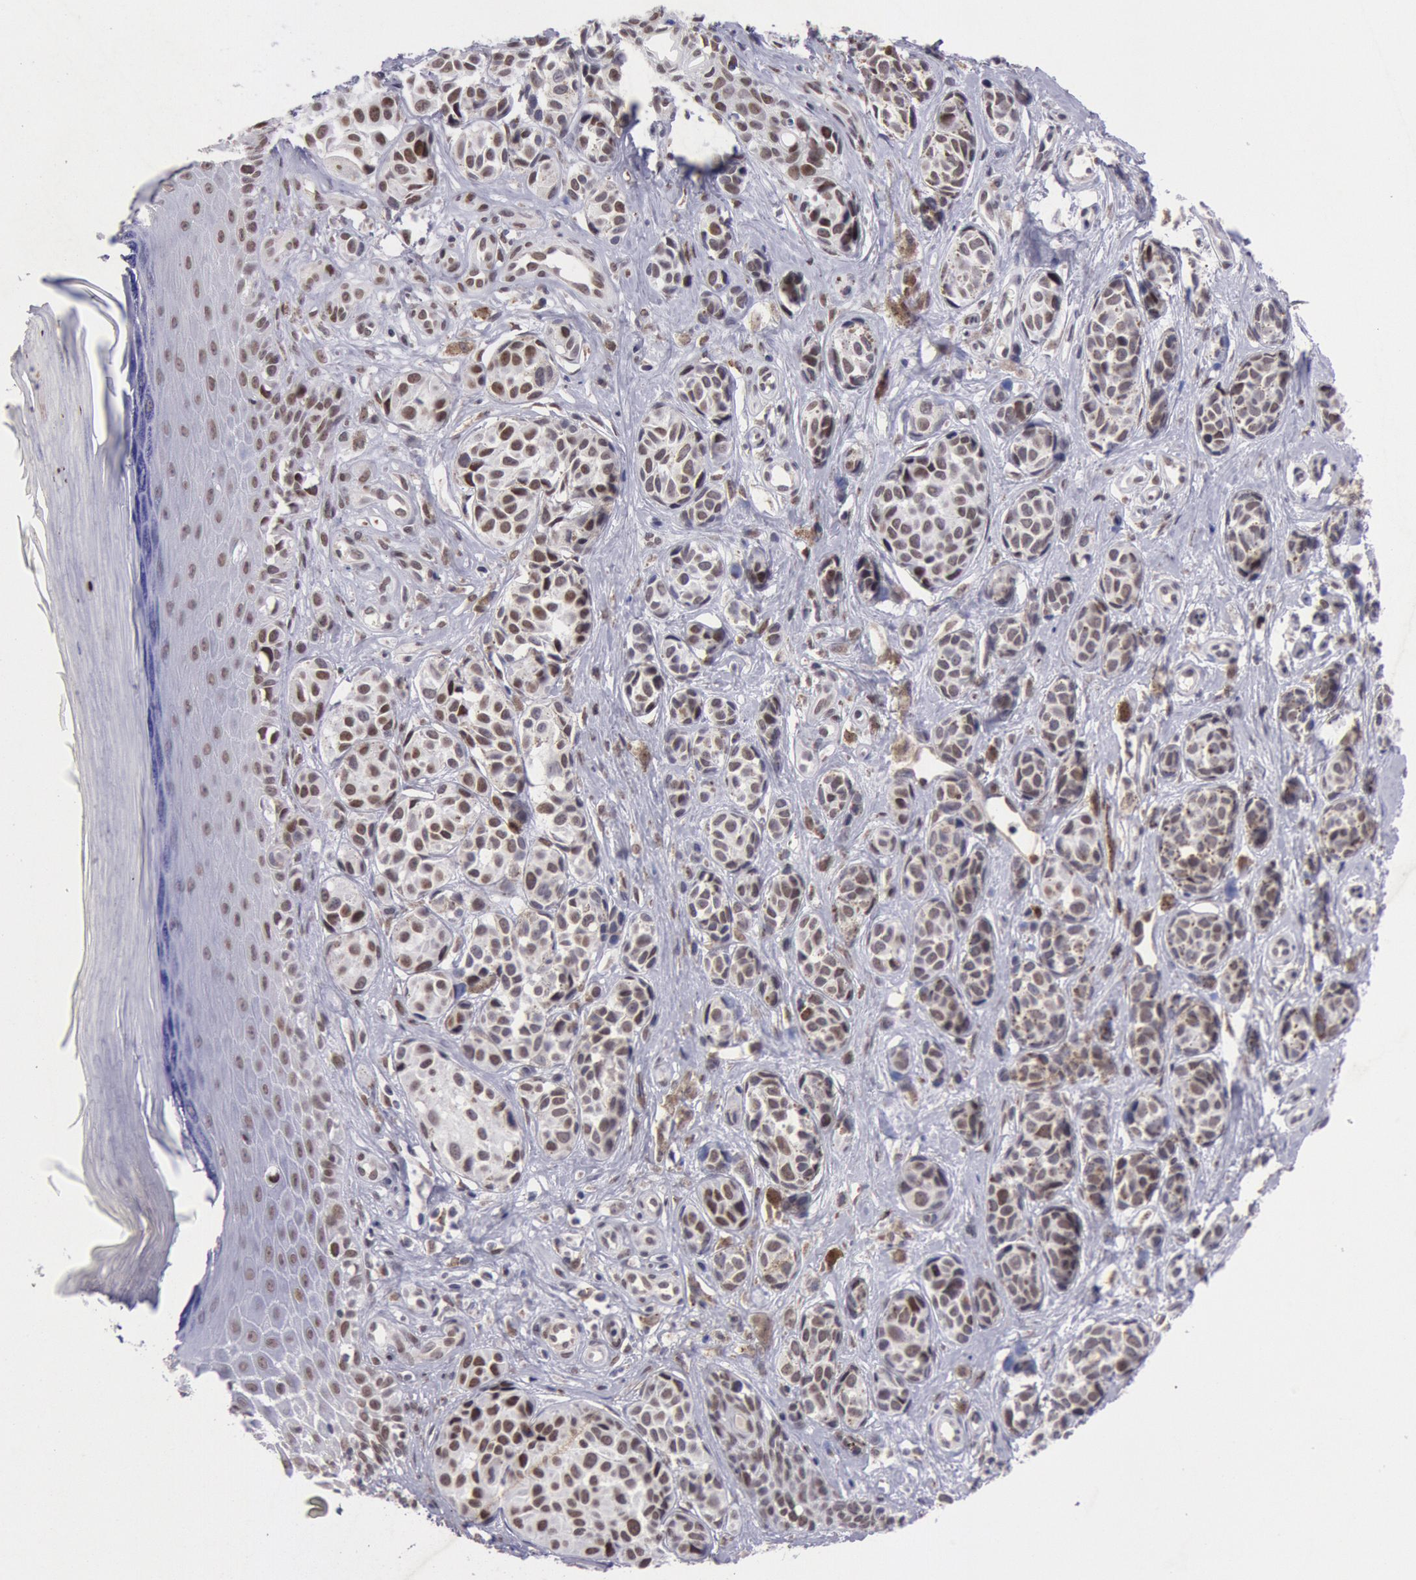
{"staining": {"intensity": "moderate", "quantity": ">75%", "location": "nuclear"}, "tissue": "melanoma", "cell_type": "Tumor cells", "image_type": "cancer", "snomed": [{"axis": "morphology", "description": "Malignant melanoma, NOS"}, {"axis": "topography", "description": "Skin"}], "caption": "Immunohistochemistry staining of malignant melanoma, which demonstrates medium levels of moderate nuclear expression in approximately >75% of tumor cells indicating moderate nuclear protein staining. The staining was performed using DAB (brown) for protein detection and nuclei were counterstained in hematoxylin (blue).", "gene": "CDKN2B", "patient": {"sex": "male", "age": 79}}